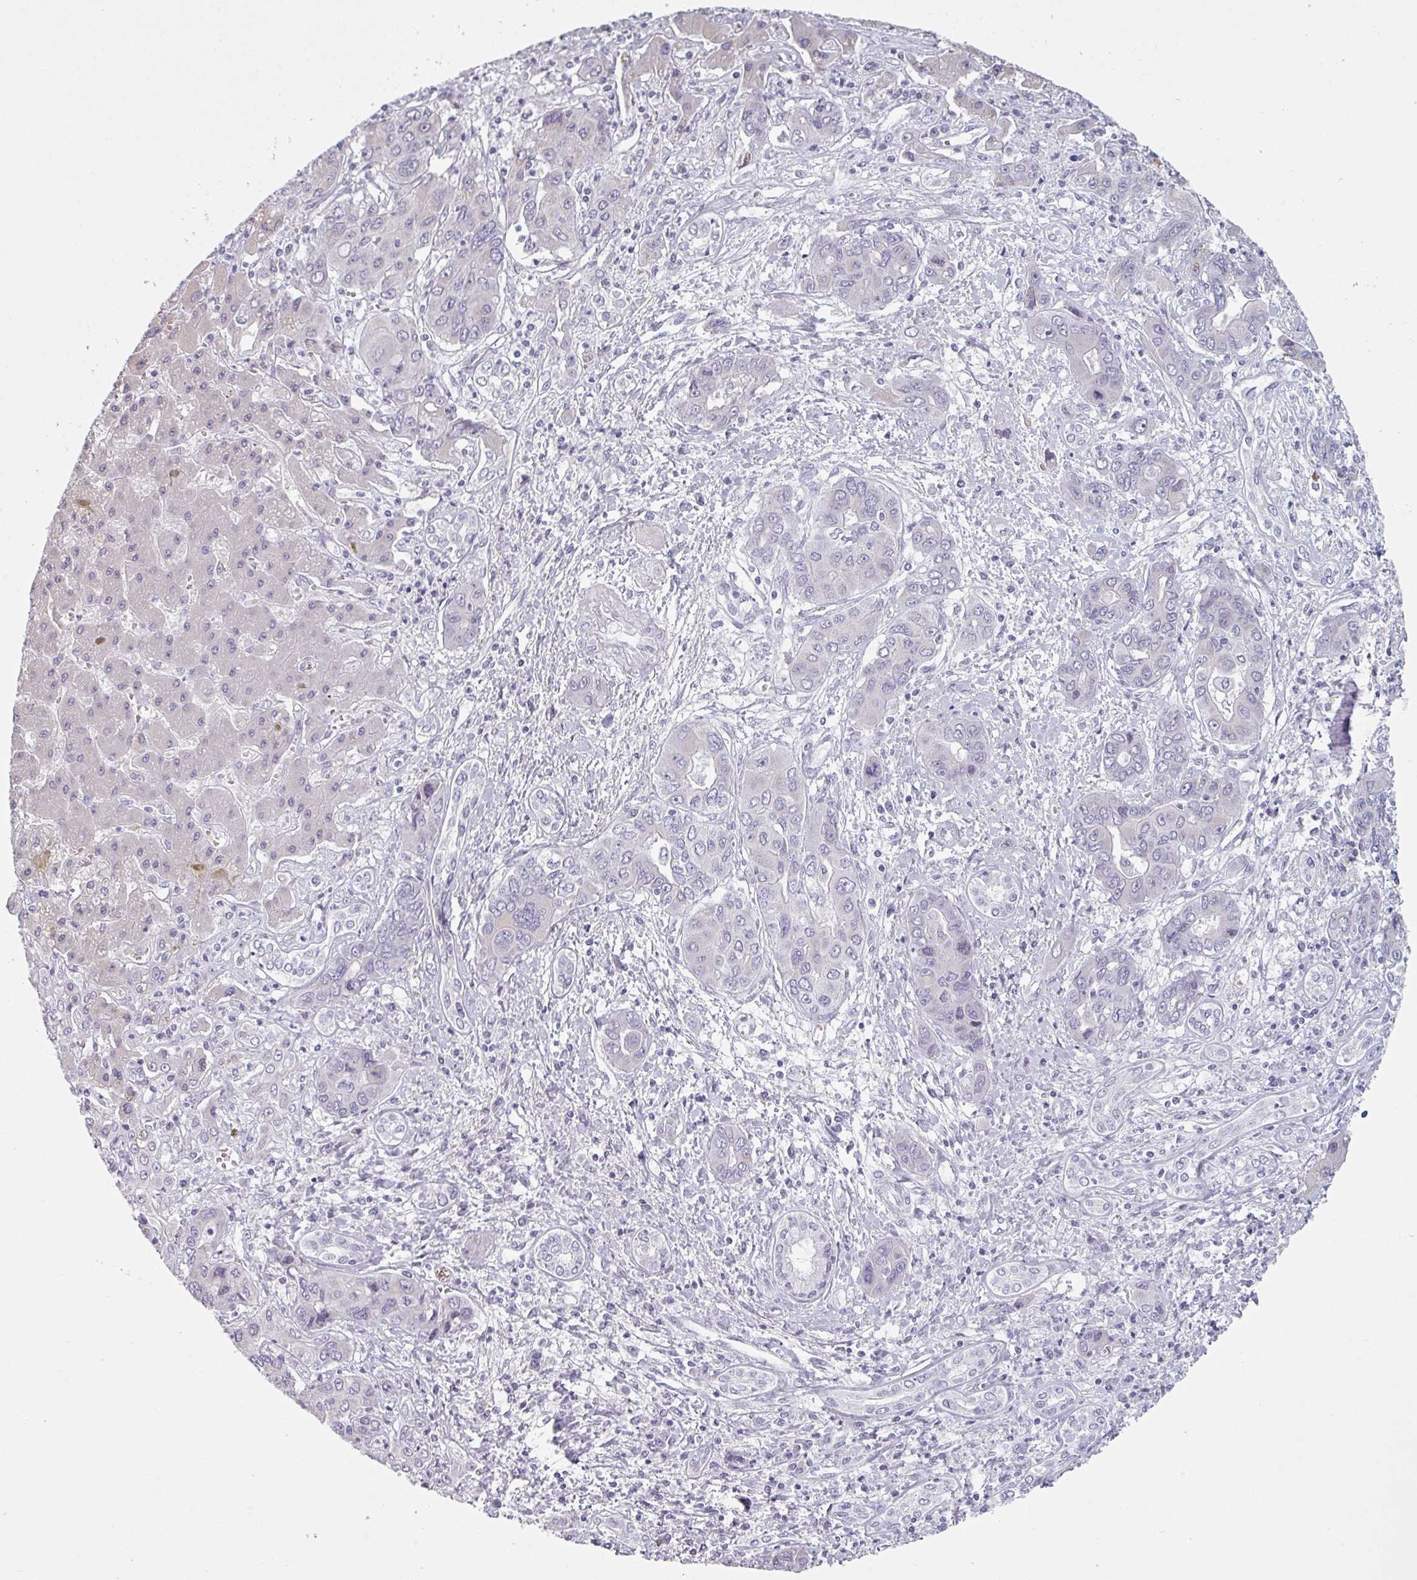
{"staining": {"intensity": "negative", "quantity": "none", "location": "none"}, "tissue": "liver cancer", "cell_type": "Tumor cells", "image_type": "cancer", "snomed": [{"axis": "morphology", "description": "Cholangiocarcinoma"}, {"axis": "topography", "description": "Liver"}], "caption": "Immunohistochemistry micrograph of neoplastic tissue: liver cancer stained with DAB (3,3'-diaminobenzidine) displays no significant protein positivity in tumor cells.", "gene": "SFTPA1", "patient": {"sex": "male", "age": 67}}